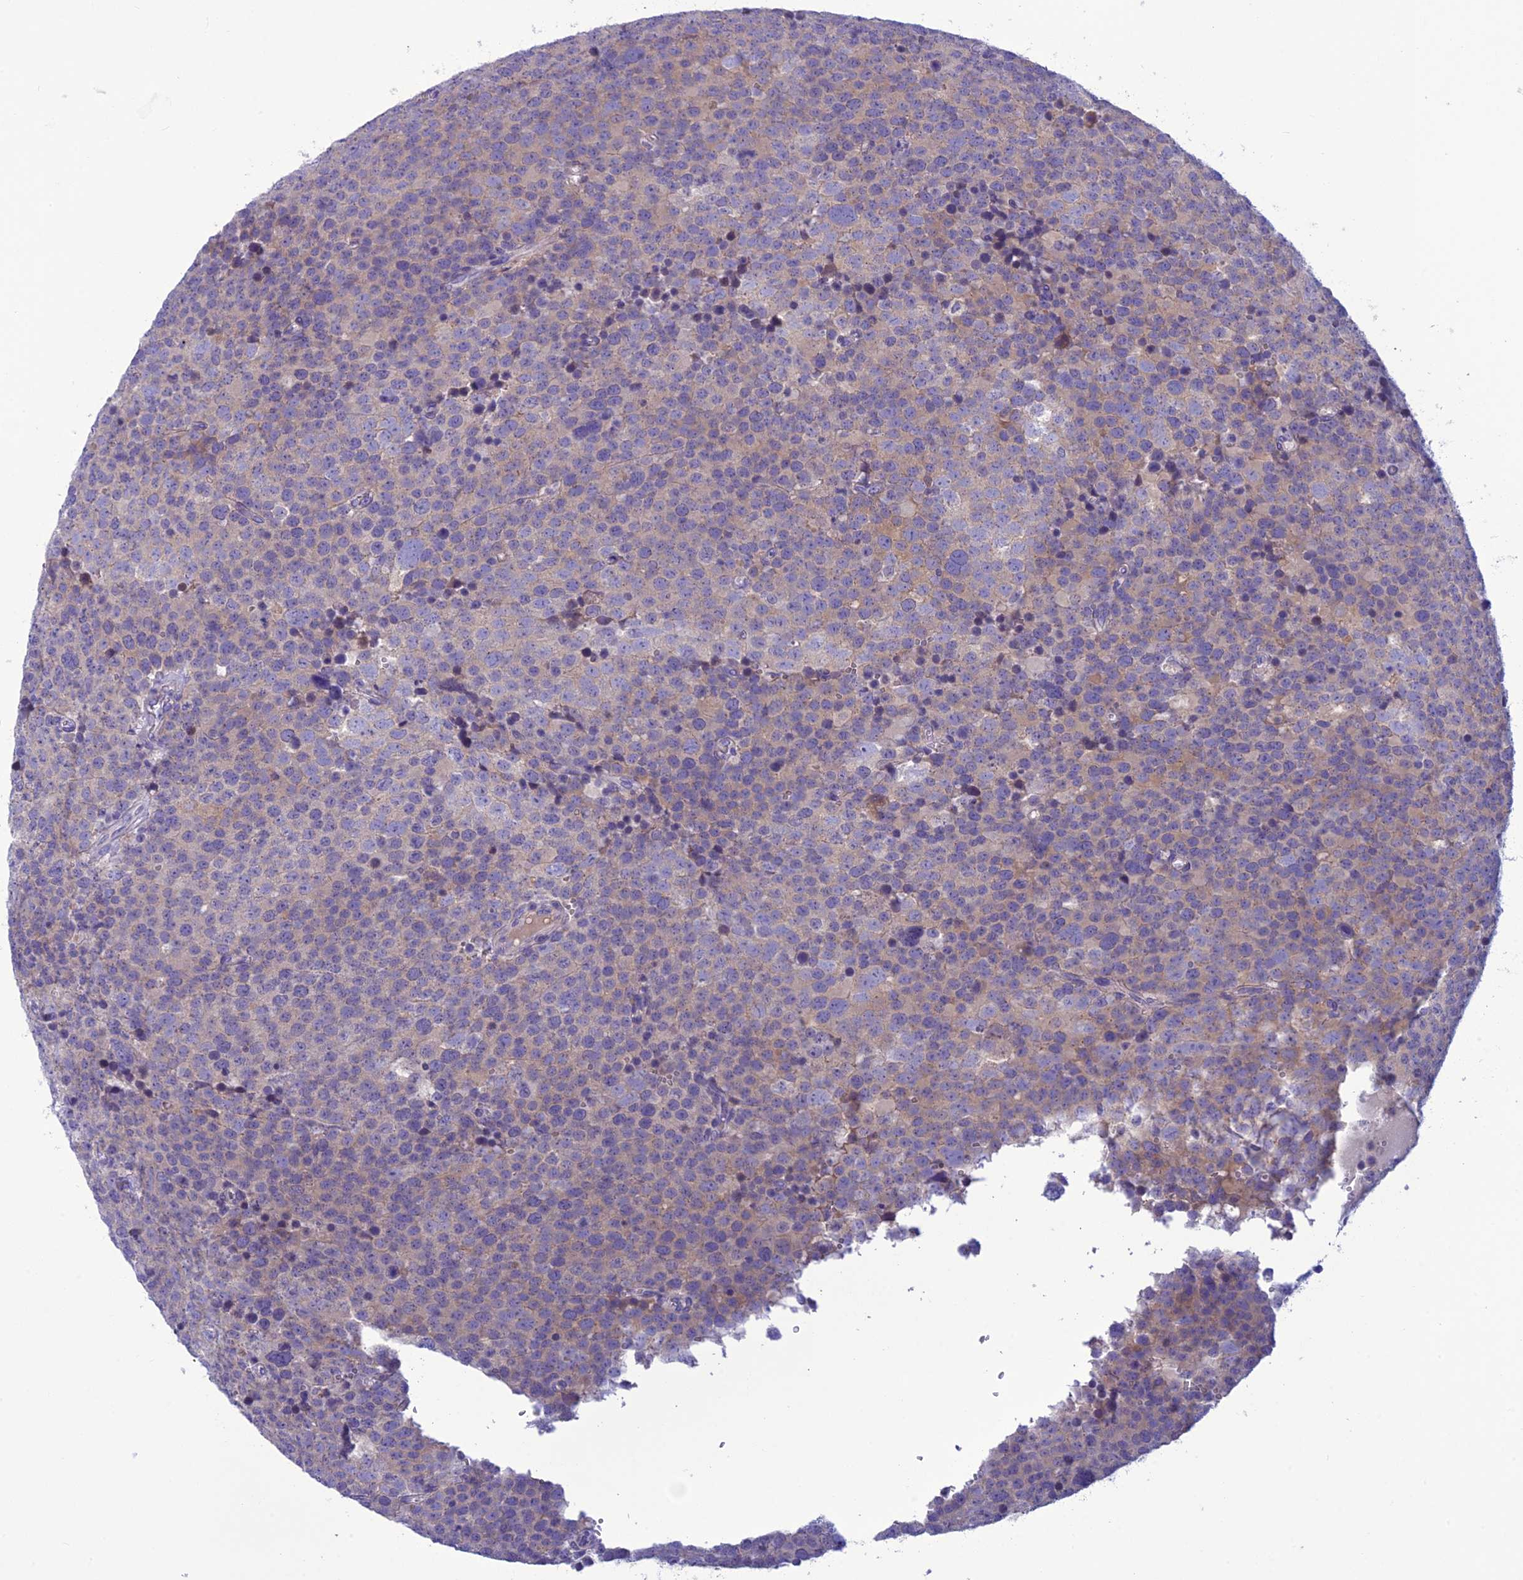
{"staining": {"intensity": "moderate", "quantity": "<25%", "location": "cytoplasmic/membranous"}, "tissue": "testis cancer", "cell_type": "Tumor cells", "image_type": "cancer", "snomed": [{"axis": "morphology", "description": "Seminoma, NOS"}, {"axis": "topography", "description": "Testis"}], "caption": "Testis cancer (seminoma) was stained to show a protein in brown. There is low levels of moderate cytoplasmic/membranous positivity in approximately <25% of tumor cells.", "gene": "BBS2", "patient": {"sex": "male", "age": 71}}